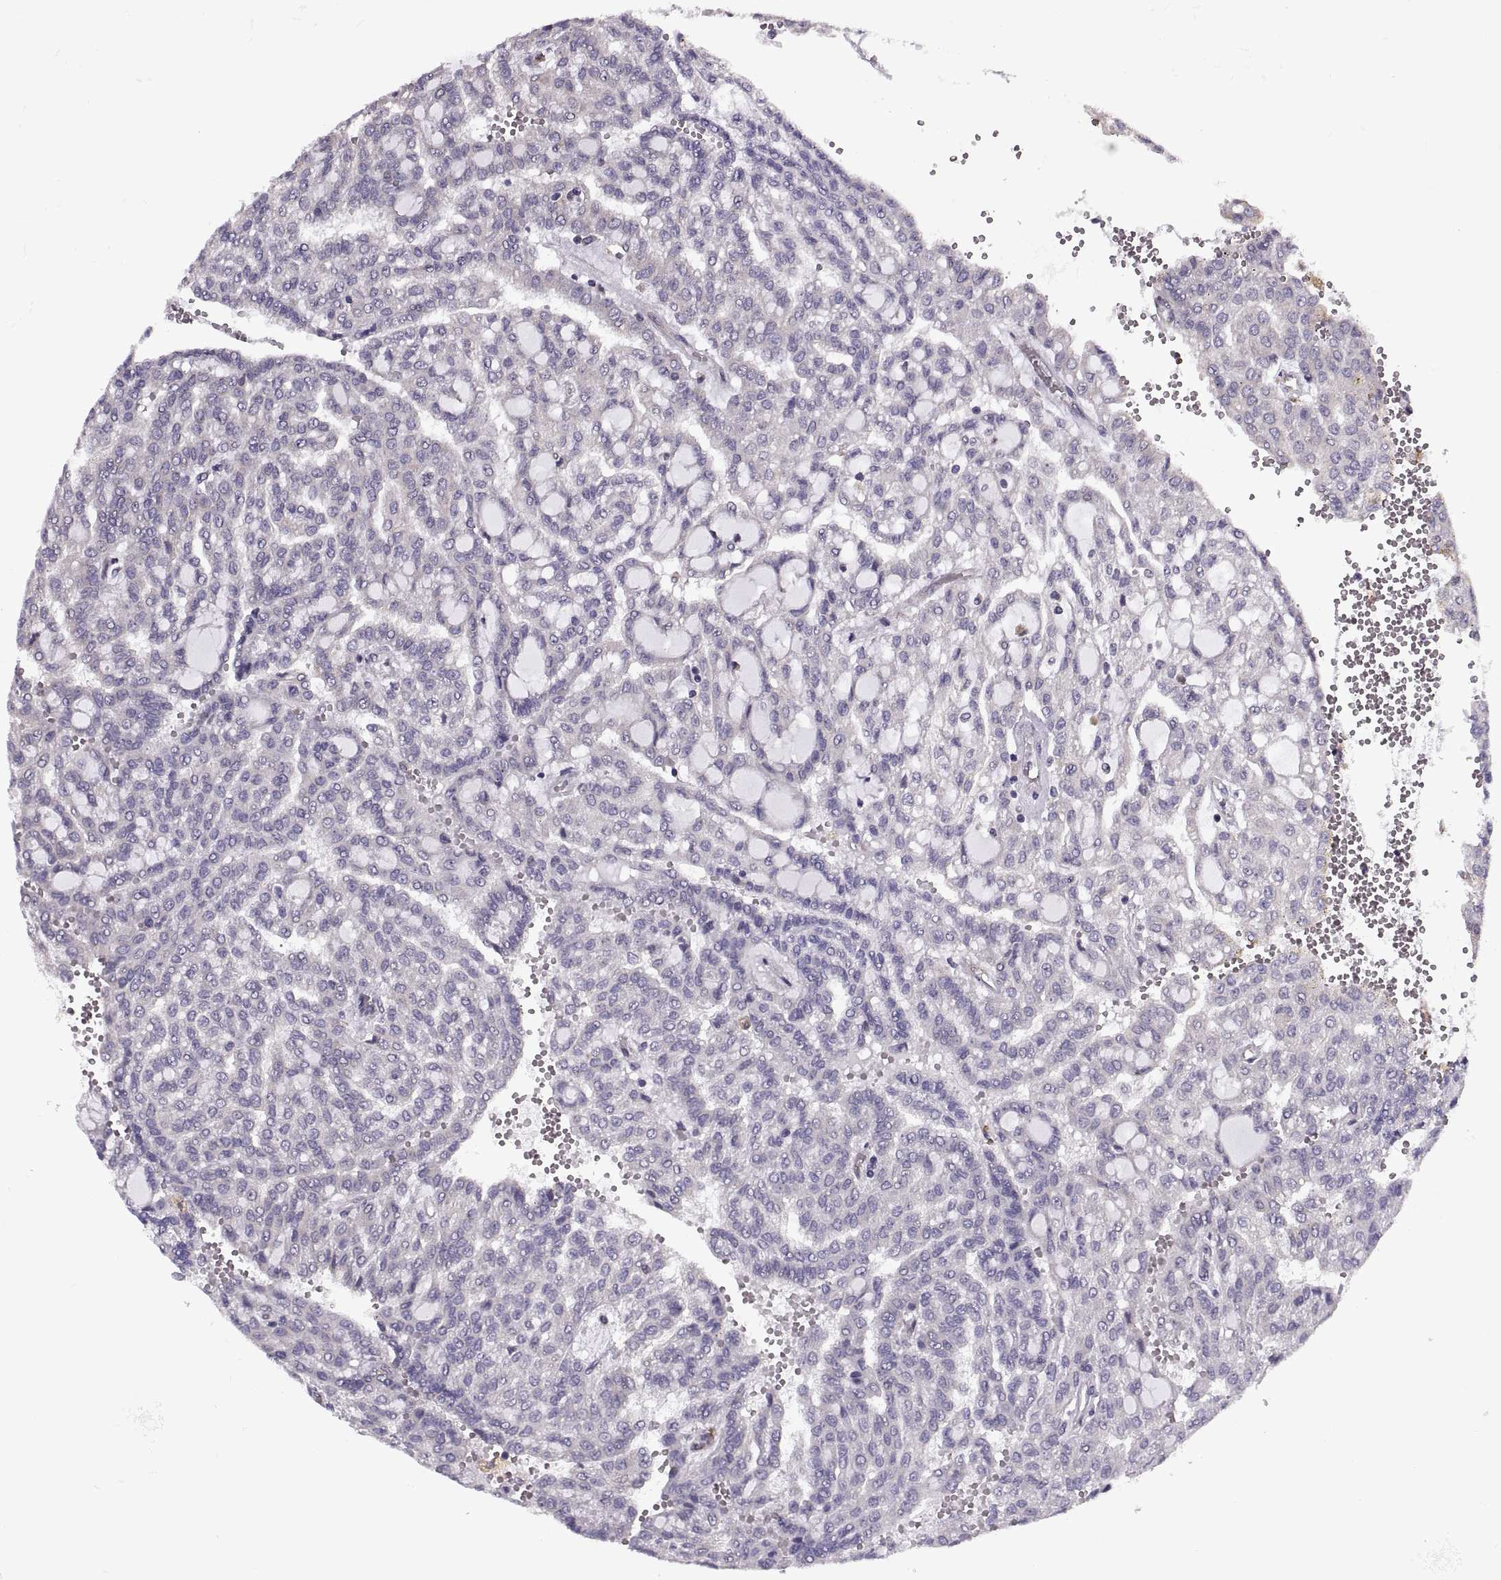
{"staining": {"intensity": "negative", "quantity": "none", "location": "none"}, "tissue": "renal cancer", "cell_type": "Tumor cells", "image_type": "cancer", "snomed": [{"axis": "morphology", "description": "Adenocarcinoma, NOS"}, {"axis": "topography", "description": "Kidney"}], "caption": "Renal cancer was stained to show a protein in brown. There is no significant positivity in tumor cells. The staining was performed using DAB (3,3'-diaminobenzidine) to visualize the protein expression in brown, while the nuclei were stained in blue with hematoxylin (Magnification: 20x).", "gene": "LETM2", "patient": {"sex": "male", "age": 63}}